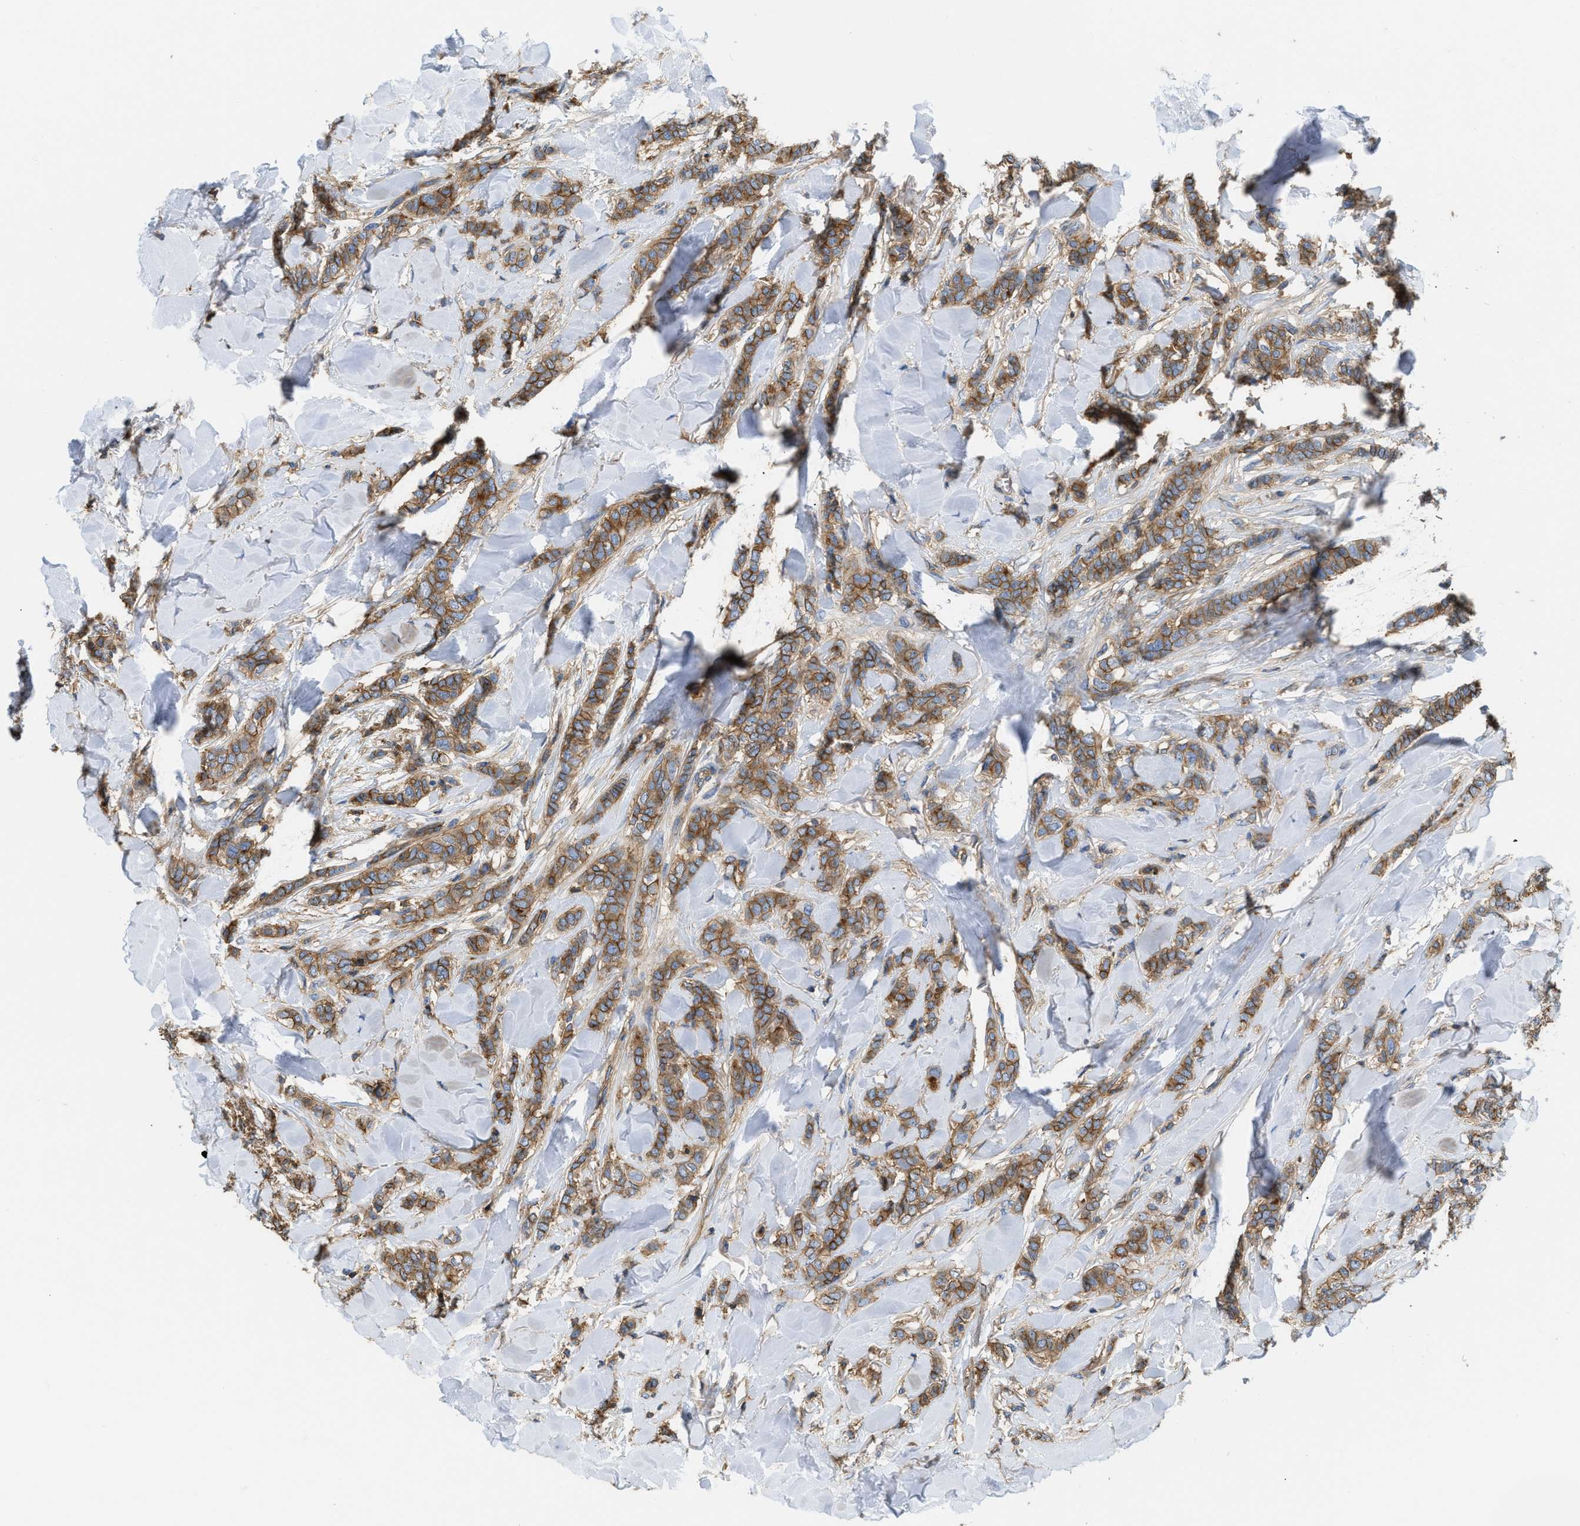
{"staining": {"intensity": "moderate", "quantity": ">75%", "location": "cytoplasmic/membranous"}, "tissue": "breast cancer", "cell_type": "Tumor cells", "image_type": "cancer", "snomed": [{"axis": "morphology", "description": "Lobular carcinoma"}, {"axis": "topography", "description": "Skin"}, {"axis": "topography", "description": "Breast"}], "caption": "This photomicrograph reveals immunohistochemistry (IHC) staining of breast cancer, with medium moderate cytoplasmic/membranous positivity in approximately >75% of tumor cells.", "gene": "GNB4", "patient": {"sex": "female", "age": 46}}